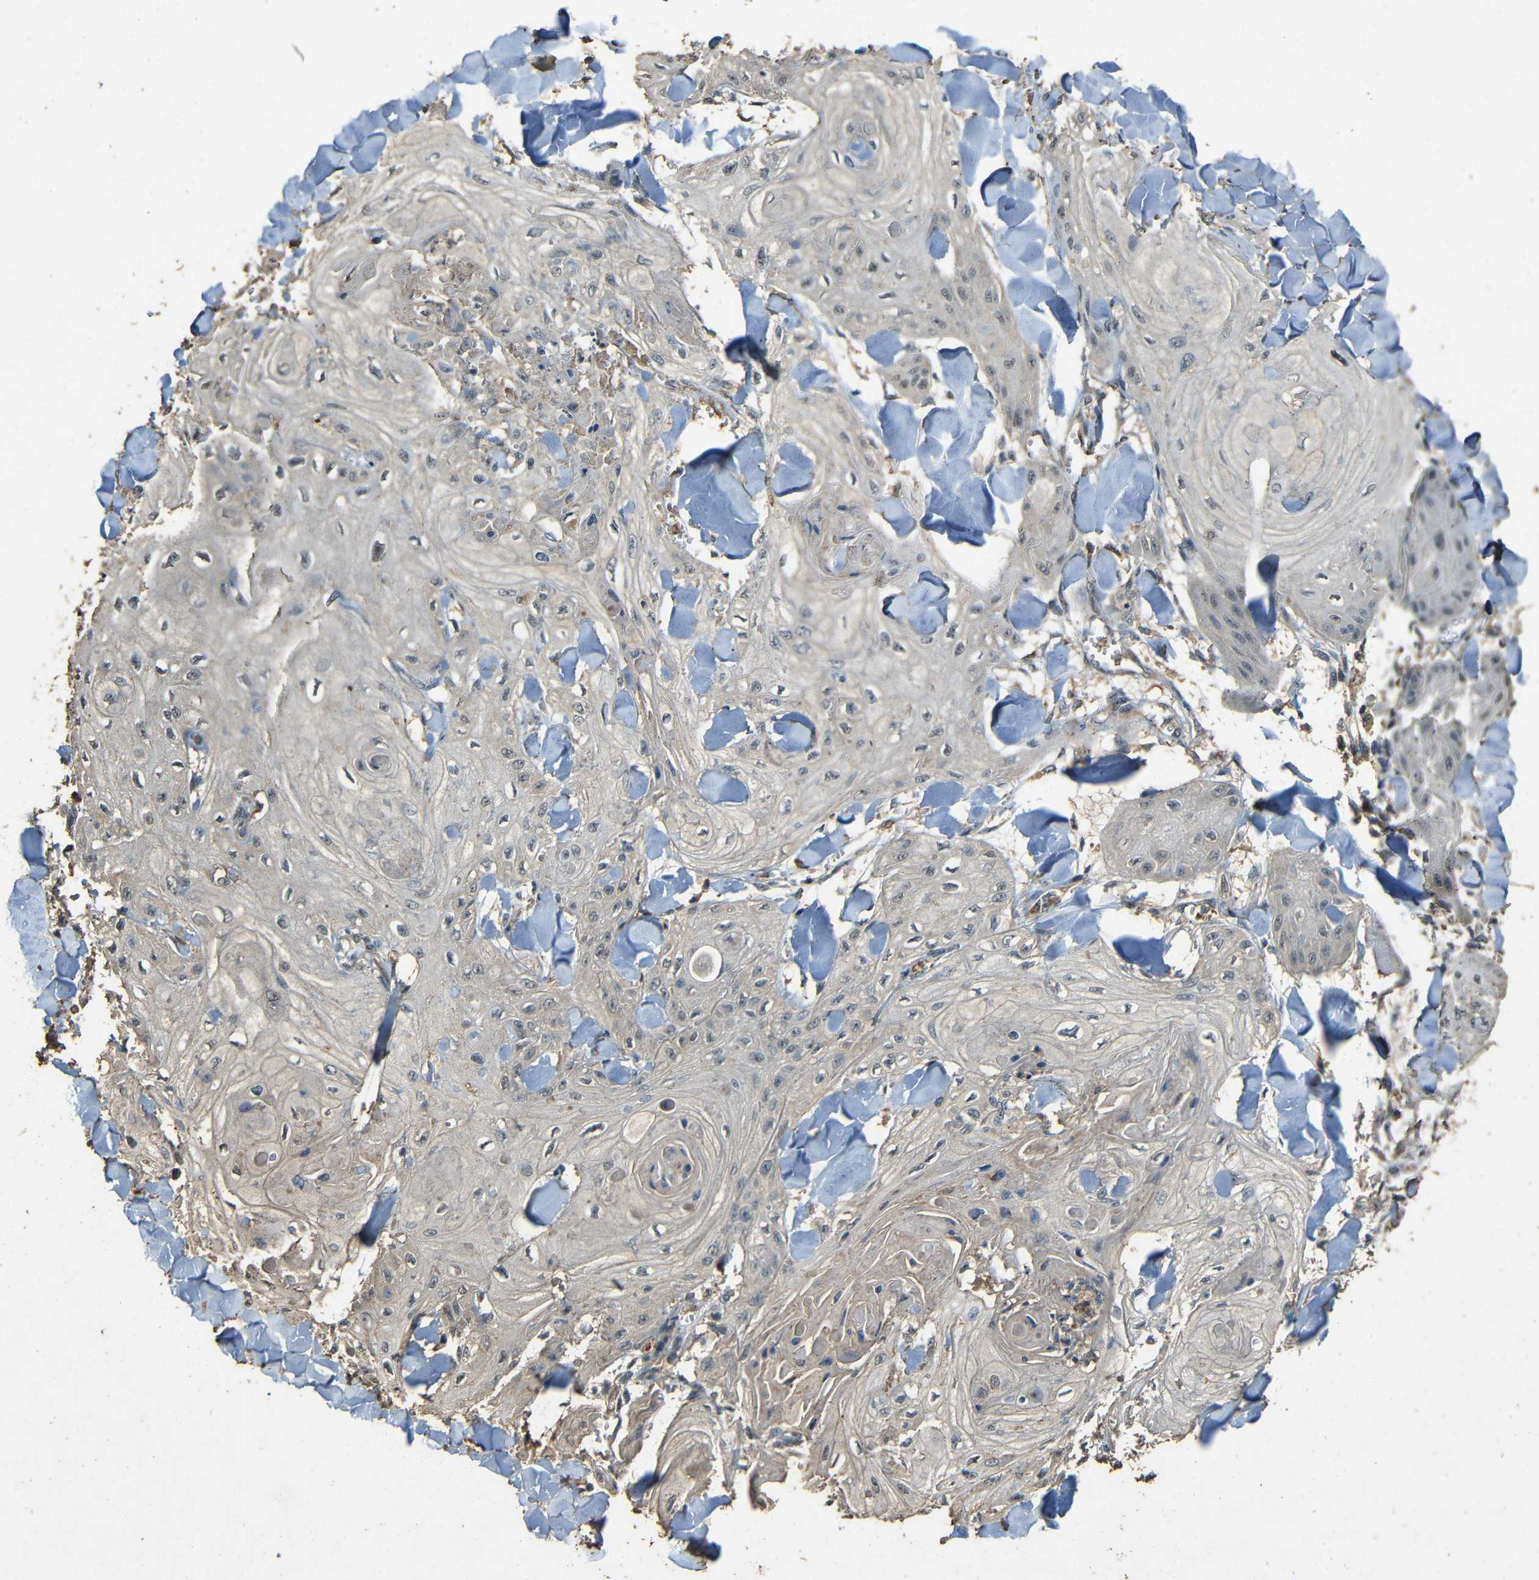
{"staining": {"intensity": "negative", "quantity": "none", "location": "none"}, "tissue": "skin cancer", "cell_type": "Tumor cells", "image_type": "cancer", "snomed": [{"axis": "morphology", "description": "Squamous cell carcinoma, NOS"}, {"axis": "topography", "description": "Skin"}], "caption": "An image of squamous cell carcinoma (skin) stained for a protein shows no brown staining in tumor cells. (DAB immunohistochemistry (IHC) visualized using brightfield microscopy, high magnification).", "gene": "PDE5A", "patient": {"sex": "male", "age": 74}}